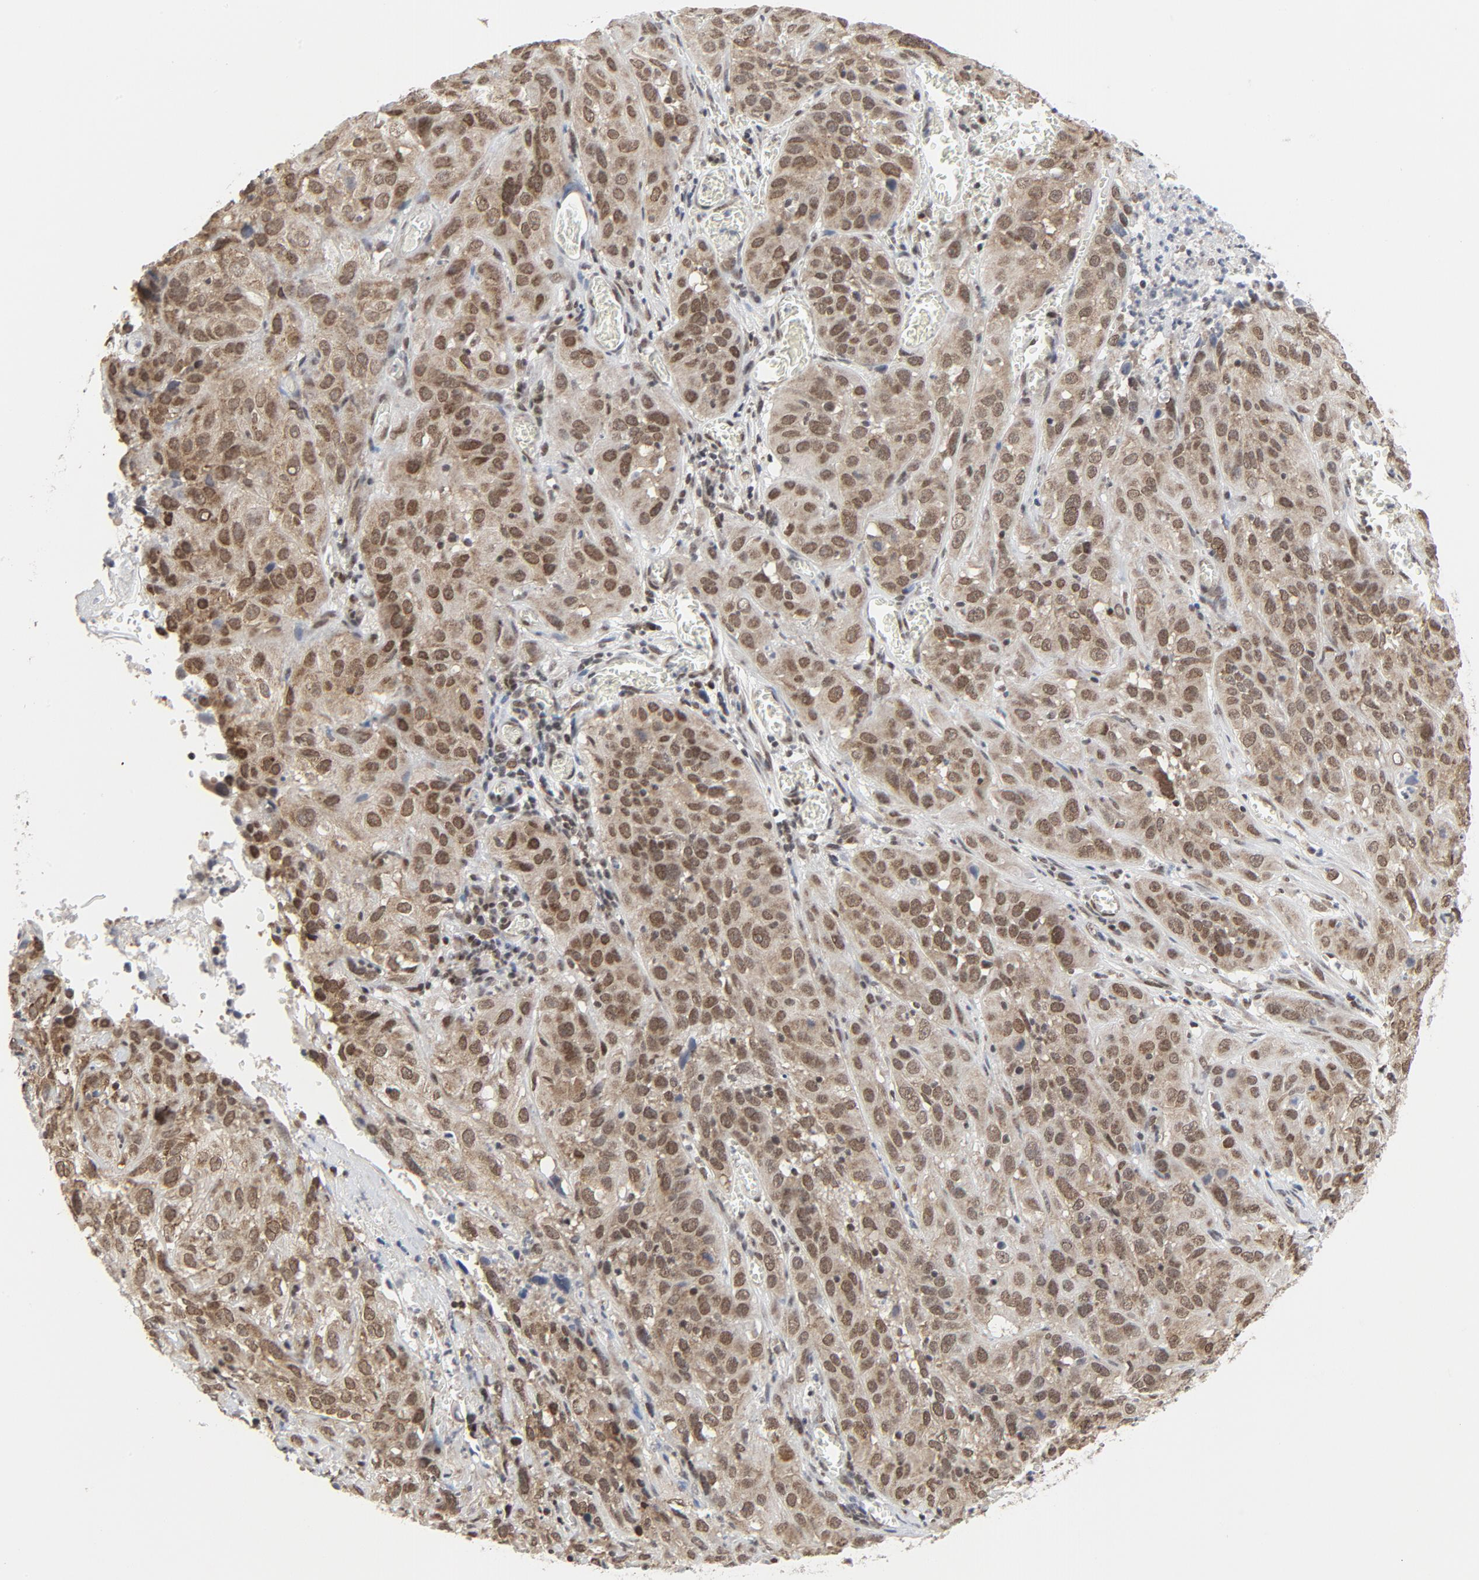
{"staining": {"intensity": "moderate", "quantity": ">75%", "location": "nuclear"}, "tissue": "cervical cancer", "cell_type": "Tumor cells", "image_type": "cancer", "snomed": [{"axis": "morphology", "description": "Squamous cell carcinoma, NOS"}, {"axis": "topography", "description": "Cervix"}], "caption": "An immunohistochemistry (IHC) micrograph of neoplastic tissue is shown. Protein staining in brown shows moderate nuclear positivity in cervical squamous cell carcinoma within tumor cells. The staining was performed using DAB (3,3'-diaminobenzidine), with brown indicating positive protein expression. Nuclei are stained blue with hematoxylin.", "gene": "ERCC1", "patient": {"sex": "female", "age": 32}}